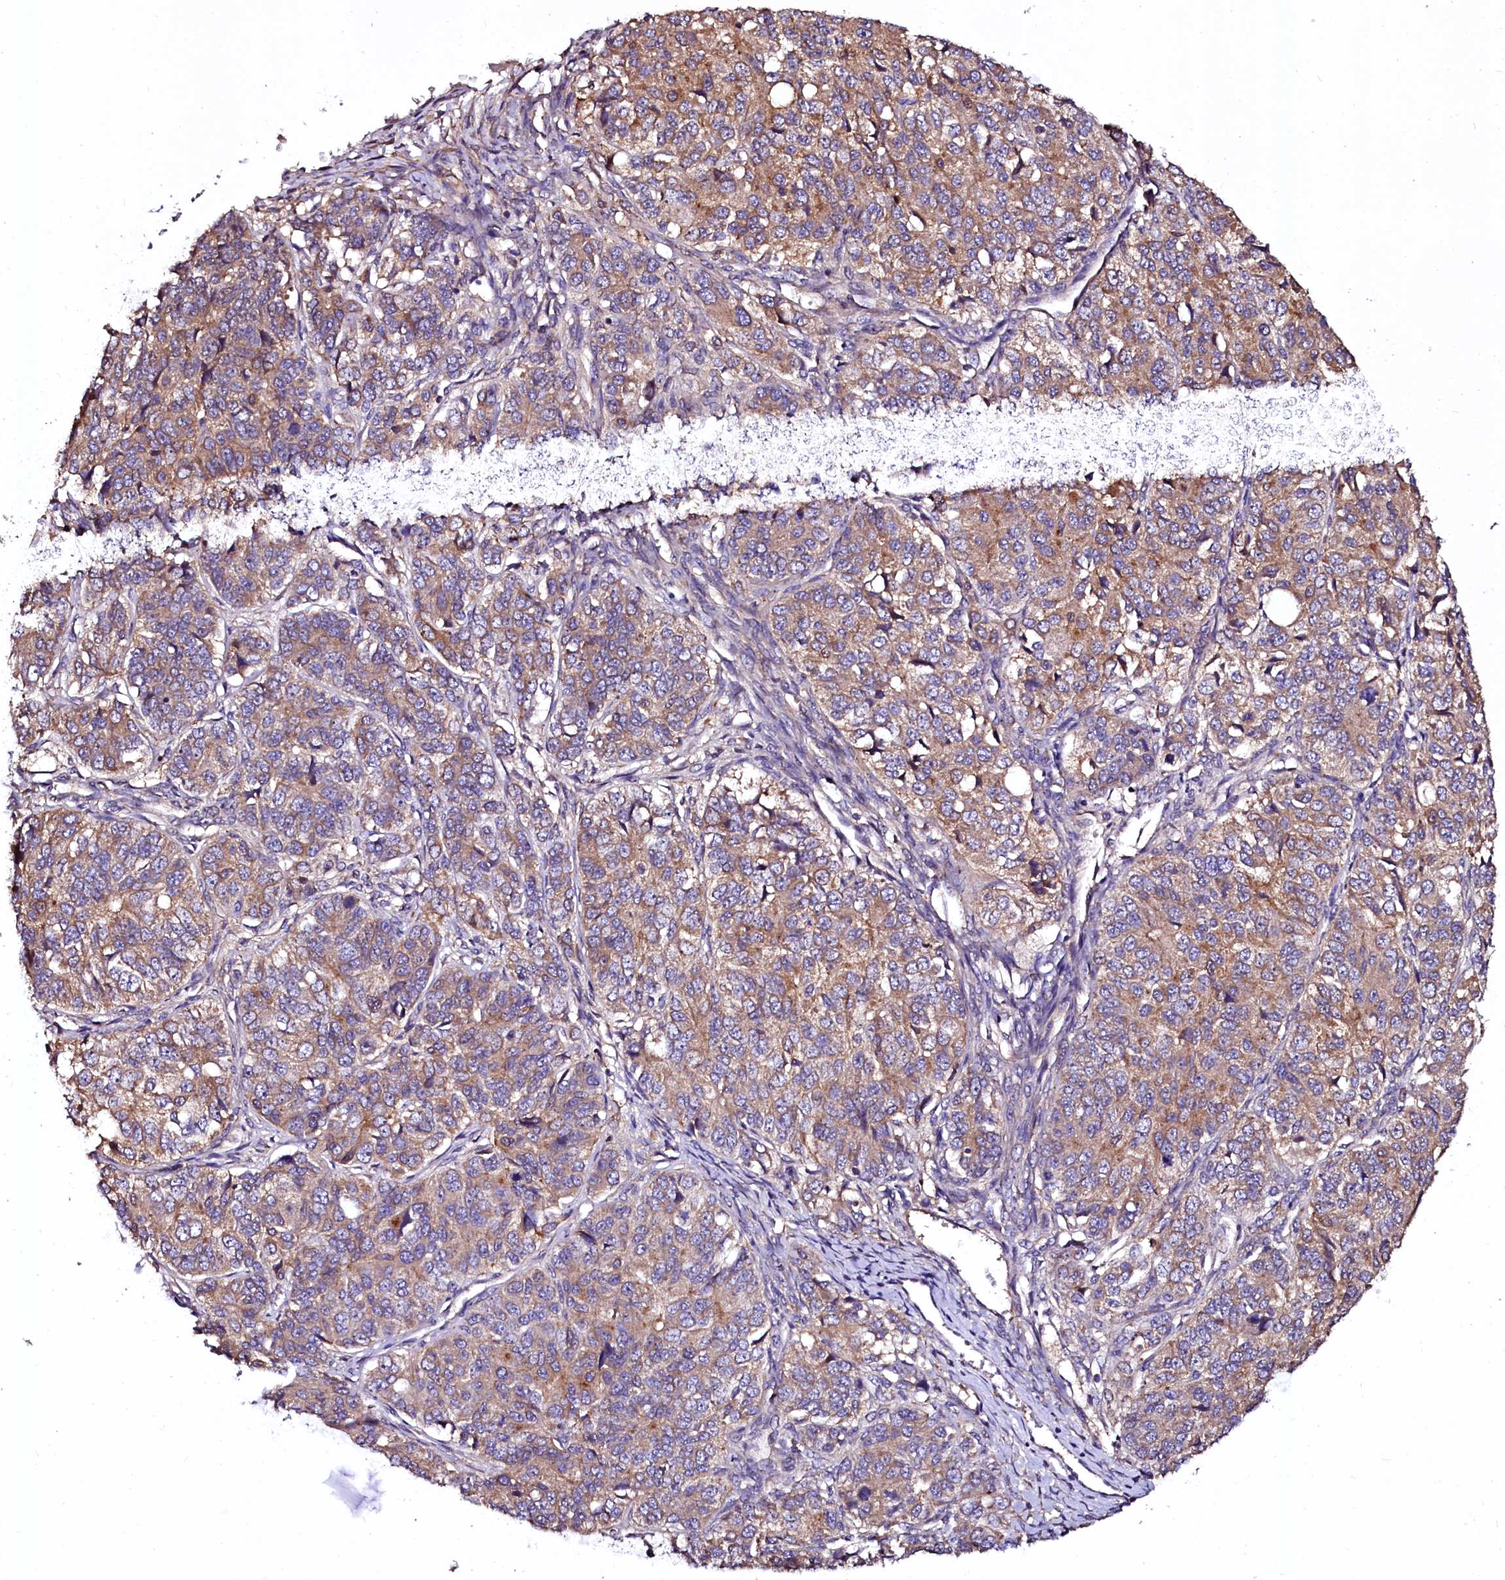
{"staining": {"intensity": "weak", "quantity": ">75%", "location": "cytoplasmic/membranous"}, "tissue": "ovarian cancer", "cell_type": "Tumor cells", "image_type": "cancer", "snomed": [{"axis": "morphology", "description": "Carcinoma, endometroid"}, {"axis": "topography", "description": "Ovary"}], "caption": "Brown immunohistochemical staining in human endometroid carcinoma (ovarian) reveals weak cytoplasmic/membranous expression in about >75% of tumor cells. (brown staining indicates protein expression, while blue staining denotes nuclei).", "gene": "APPL2", "patient": {"sex": "female", "age": 51}}